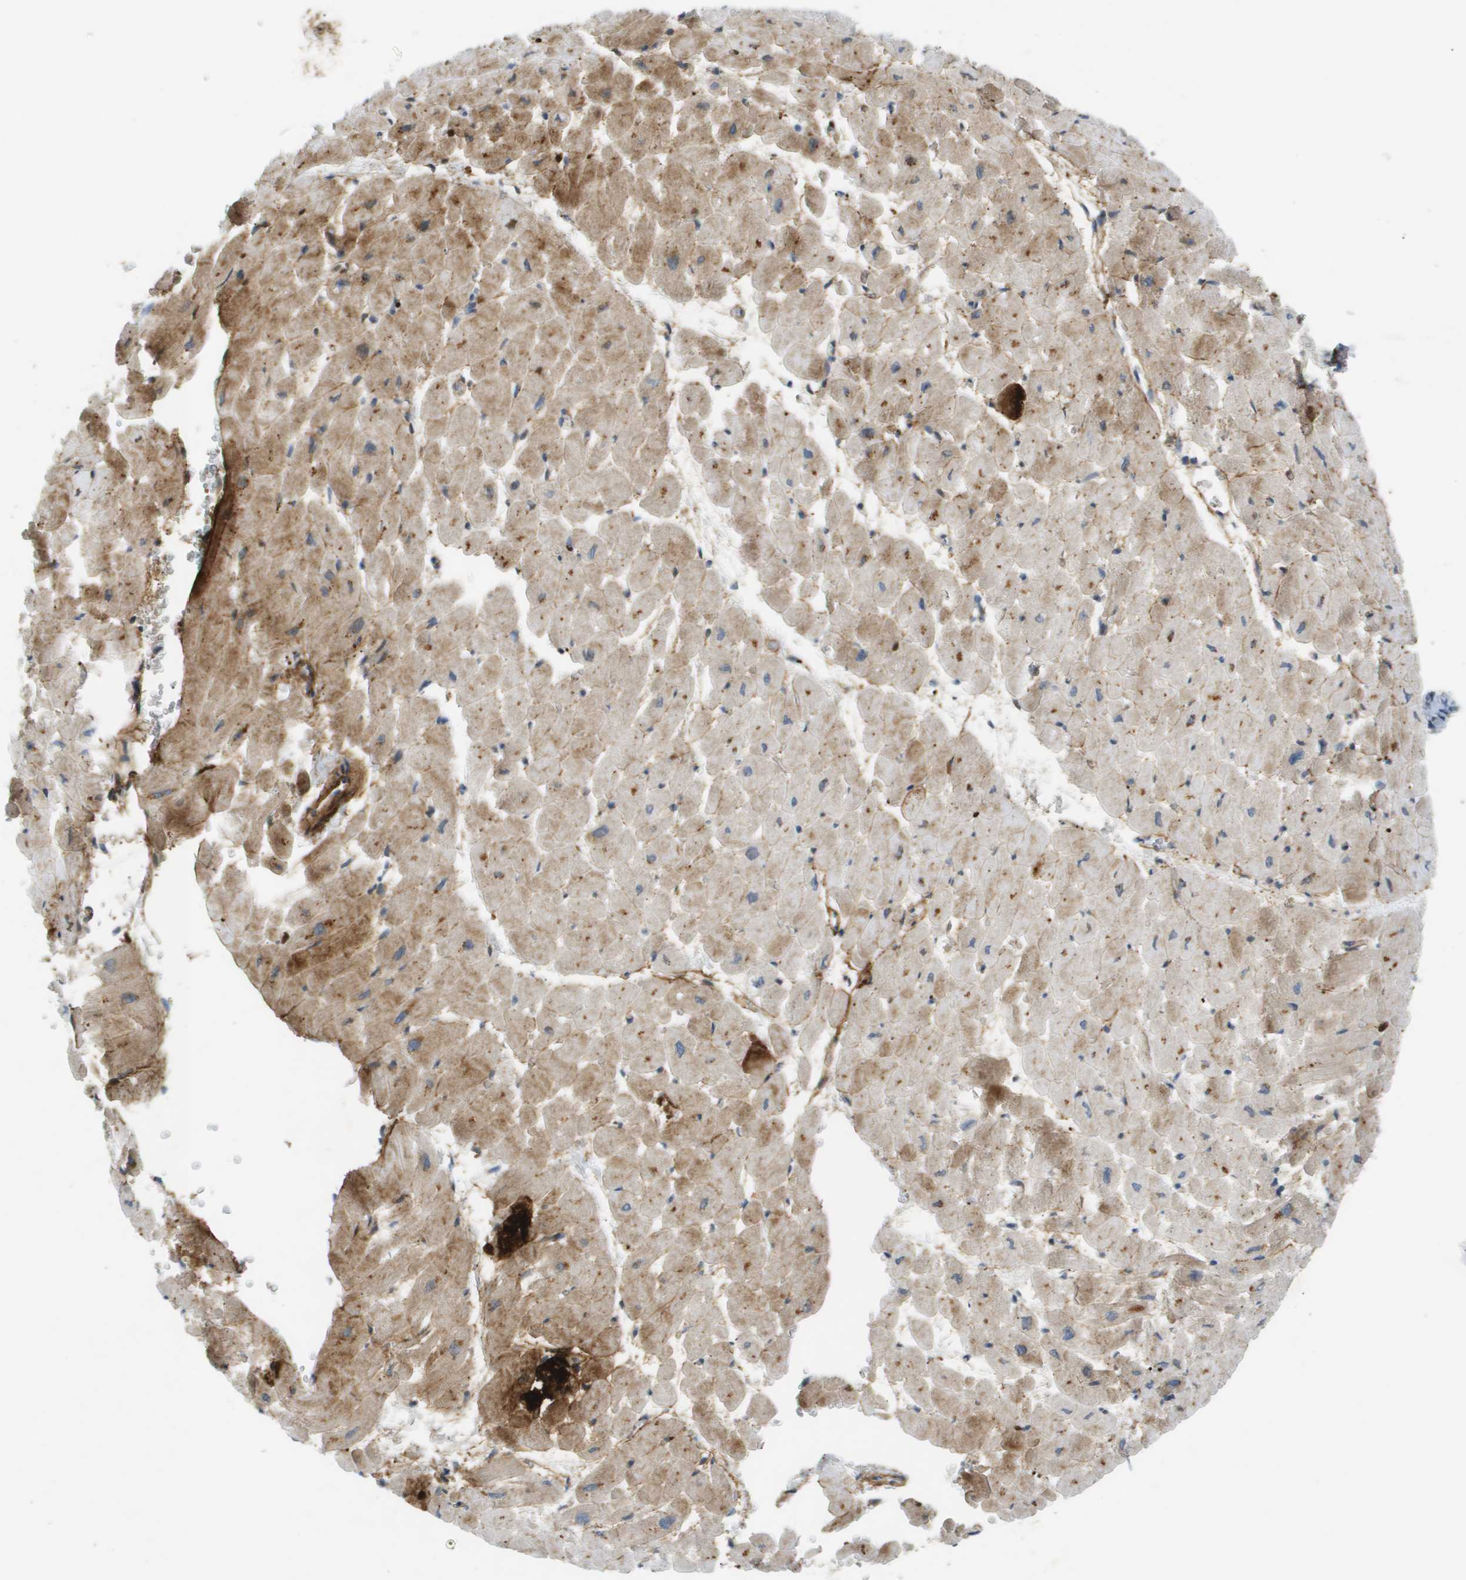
{"staining": {"intensity": "moderate", "quantity": ">75%", "location": "cytoplasmic/membranous"}, "tissue": "heart muscle", "cell_type": "Cardiomyocytes", "image_type": "normal", "snomed": [{"axis": "morphology", "description": "Normal tissue, NOS"}, {"axis": "topography", "description": "Heart"}], "caption": "Immunohistochemistry staining of normal heart muscle, which shows medium levels of moderate cytoplasmic/membranous expression in approximately >75% of cardiomyocytes indicating moderate cytoplasmic/membranous protein positivity. The staining was performed using DAB (brown) for protein detection and nuclei were counterstained in hematoxylin (blue).", "gene": "VTN", "patient": {"sex": "male", "age": 45}}